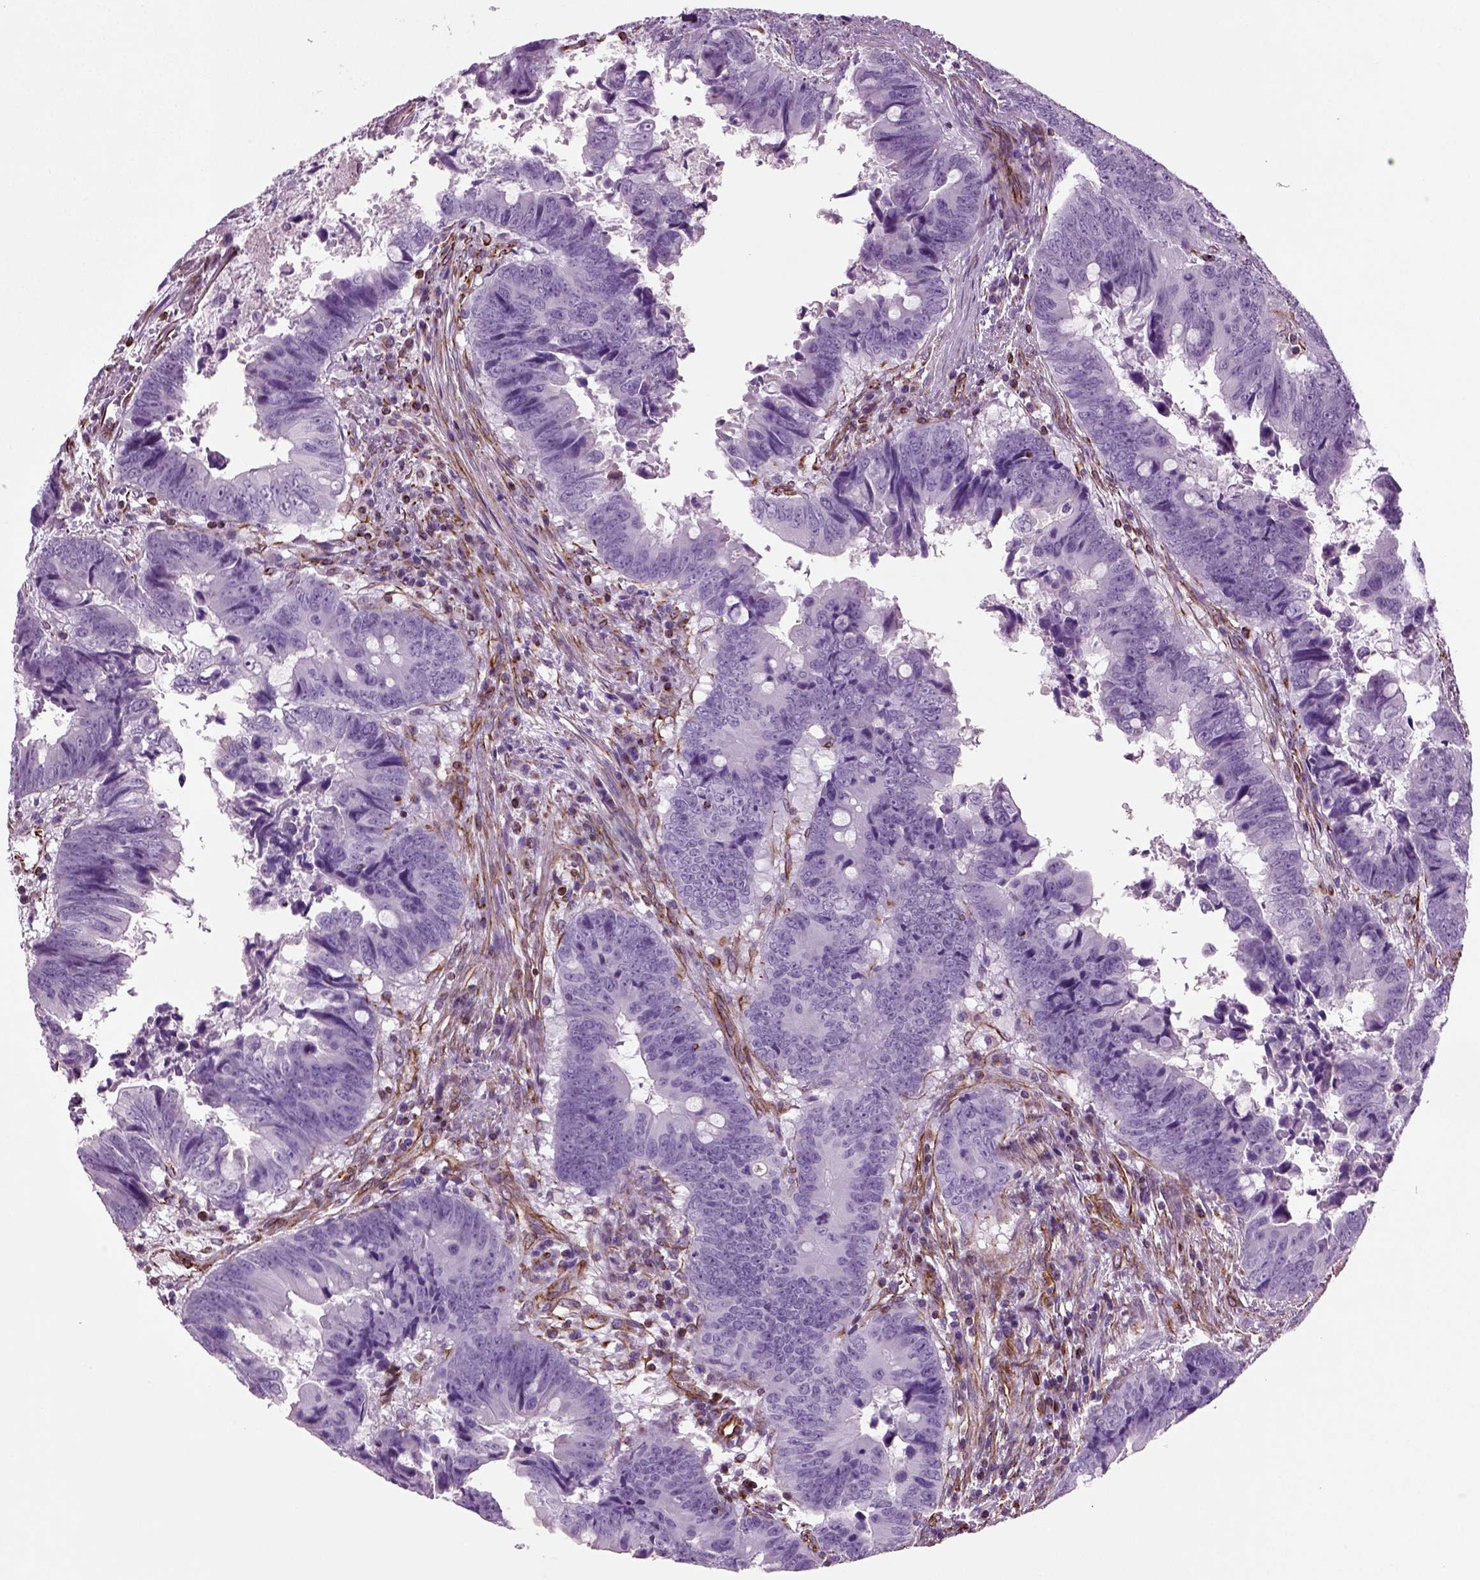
{"staining": {"intensity": "negative", "quantity": "none", "location": "none"}, "tissue": "colorectal cancer", "cell_type": "Tumor cells", "image_type": "cancer", "snomed": [{"axis": "morphology", "description": "Adenocarcinoma, NOS"}, {"axis": "topography", "description": "Colon"}], "caption": "Tumor cells show no significant expression in colorectal cancer.", "gene": "ACER3", "patient": {"sex": "female", "age": 82}}